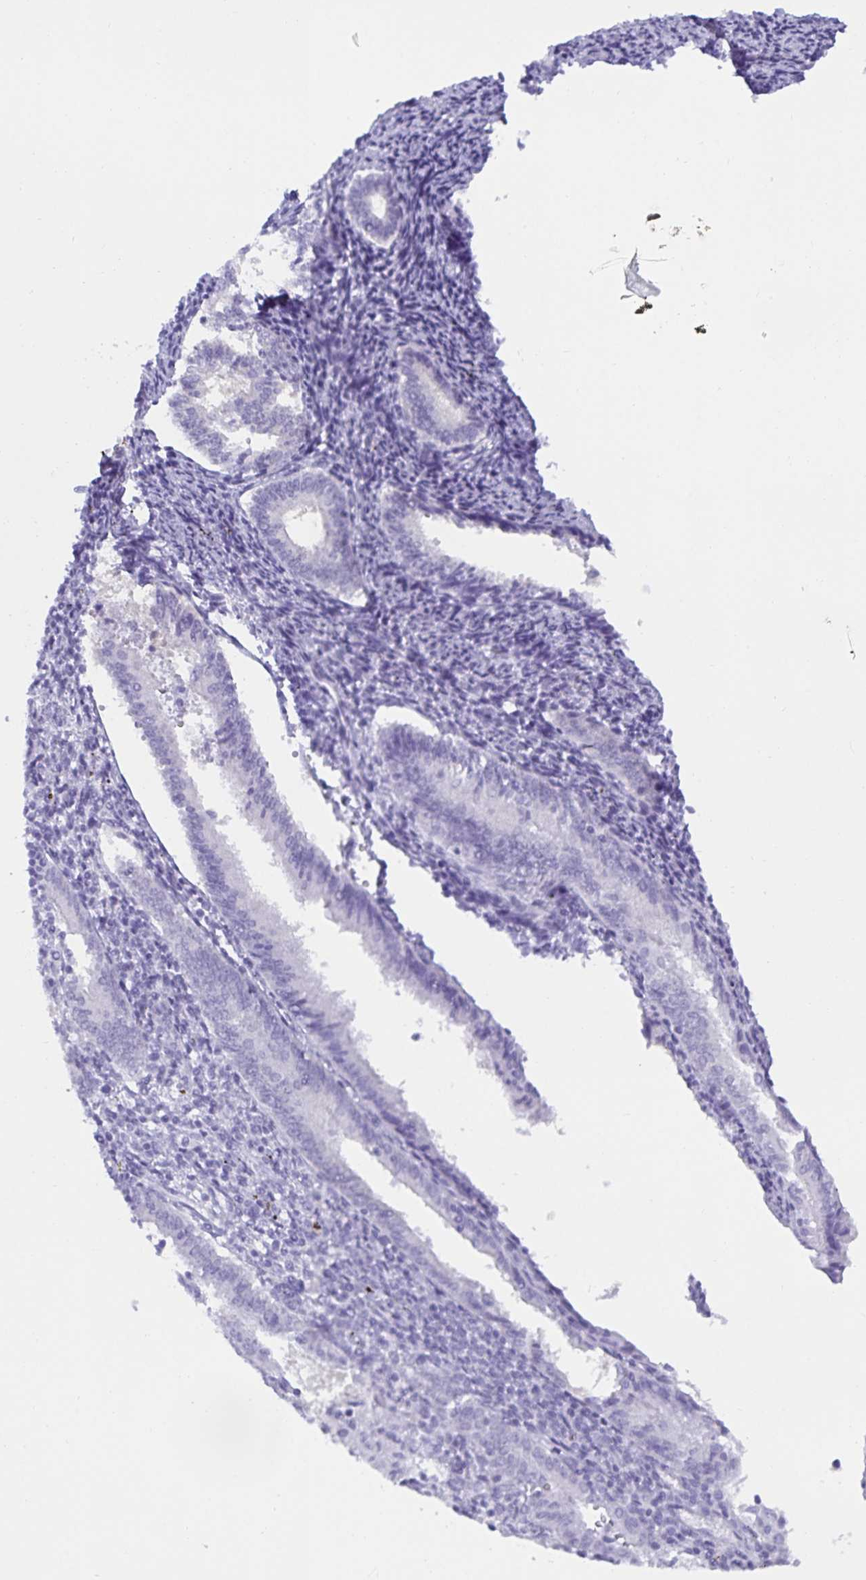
{"staining": {"intensity": "negative", "quantity": "none", "location": "none"}, "tissue": "endometrium", "cell_type": "Cells in endometrial stroma", "image_type": "normal", "snomed": [{"axis": "morphology", "description": "Normal tissue, NOS"}, {"axis": "topography", "description": "Endometrium"}], "caption": "This is a micrograph of IHC staining of normal endometrium, which shows no positivity in cells in endometrial stroma.", "gene": "MON2", "patient": {"sex": "female", "age": 41}}